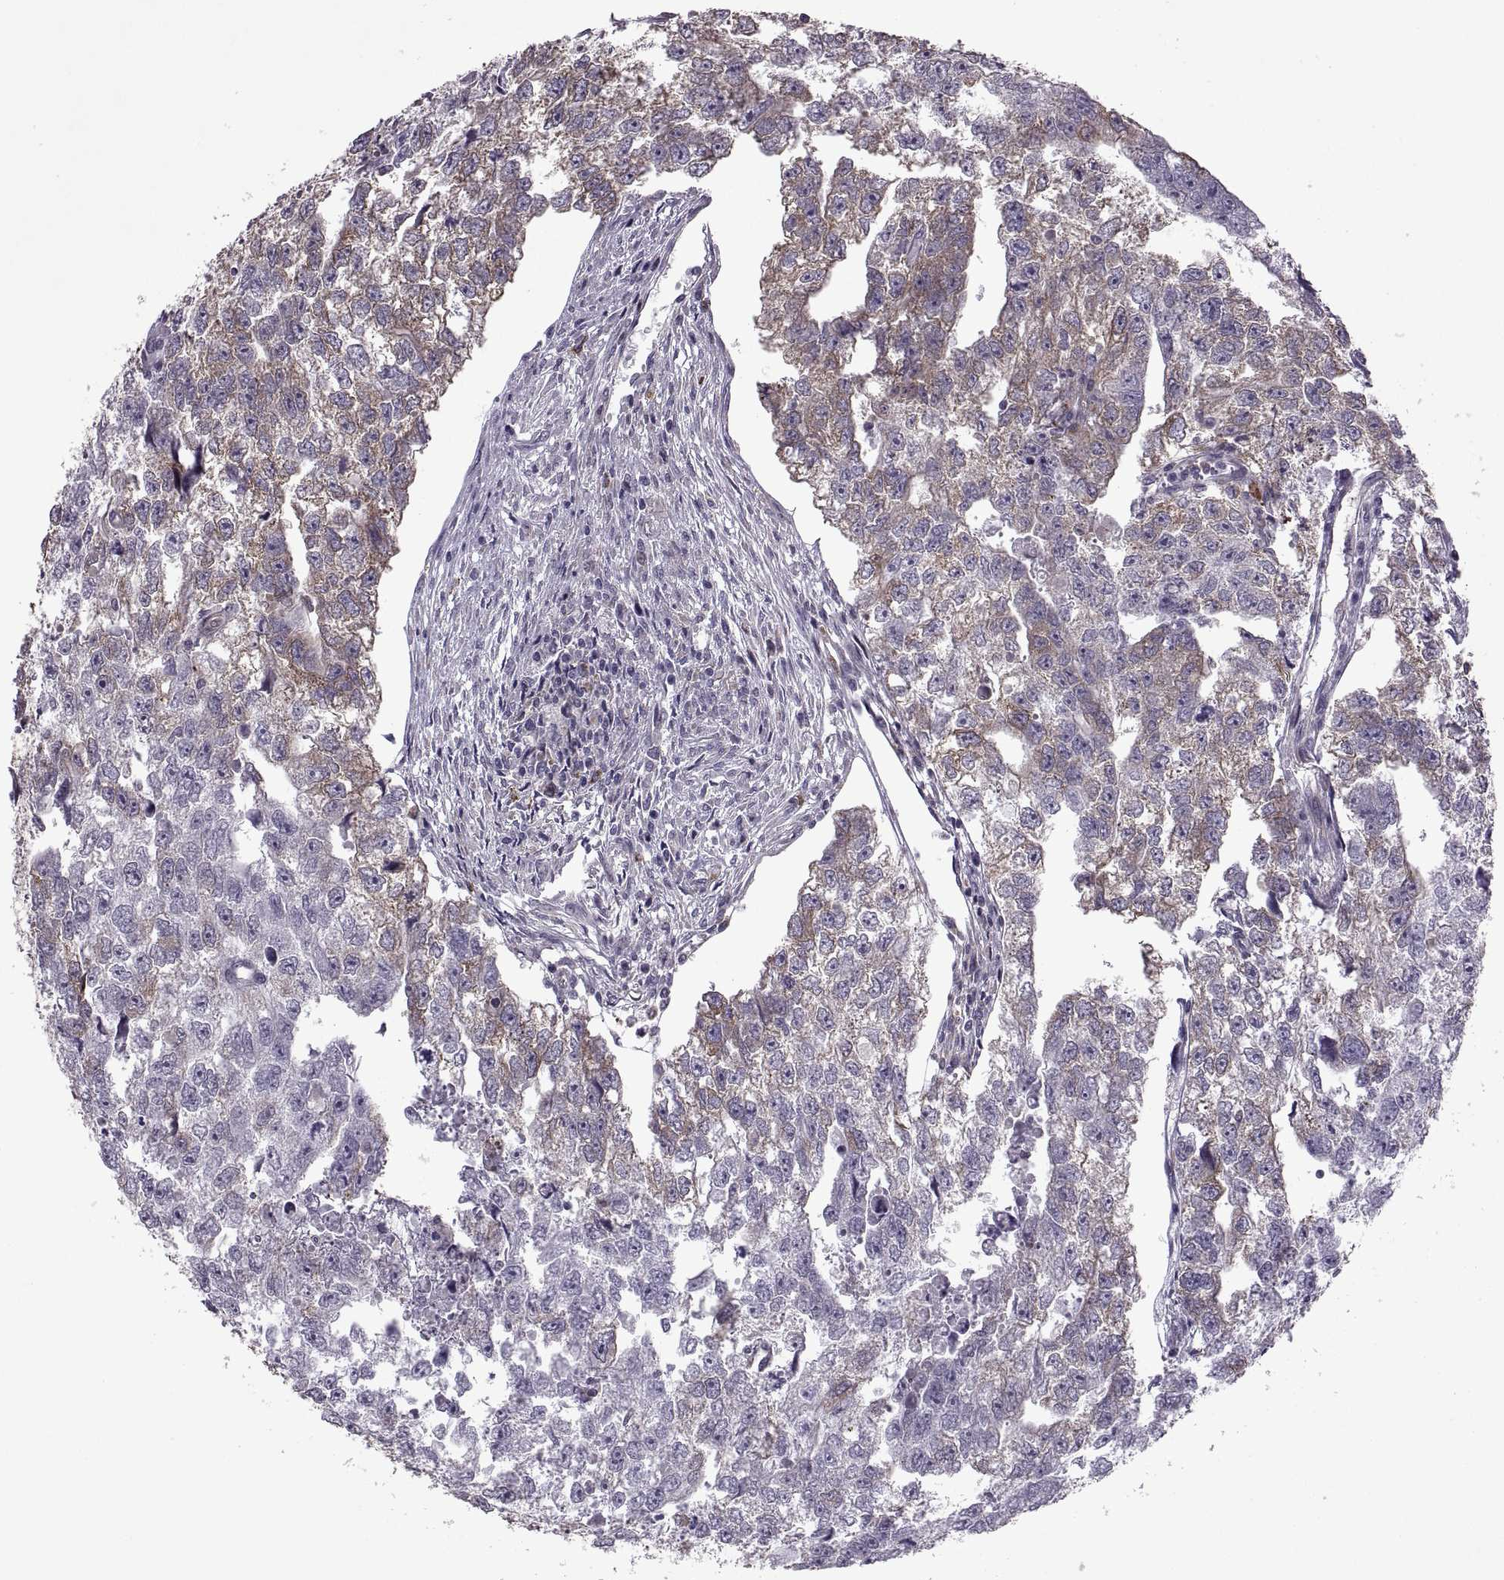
{"staining": {"intensity": "strong", "quantity": "25%-75%", "location": "cytoplasmic/membranous"}, "tissue": "testis cancer", "cell_type": "Tumor cells", "image_type": "cancer", "snomed": [{"axis": "morphology", "description": "Carcinoma, Embryonal, NOS"}, {"axis": "morphology", "description": "Teratoma, malignant, NOS"}, {"axis": "topography", "description": "Testis"}], "caption": "Tumor cells reveal high levels of strong cytoplasmic/membranous expression in about 25%-75% of cells in human embryonal carcinoma (testis).", "gene": "PABPC1", "patient": {"sex": "male", "age": 44}}